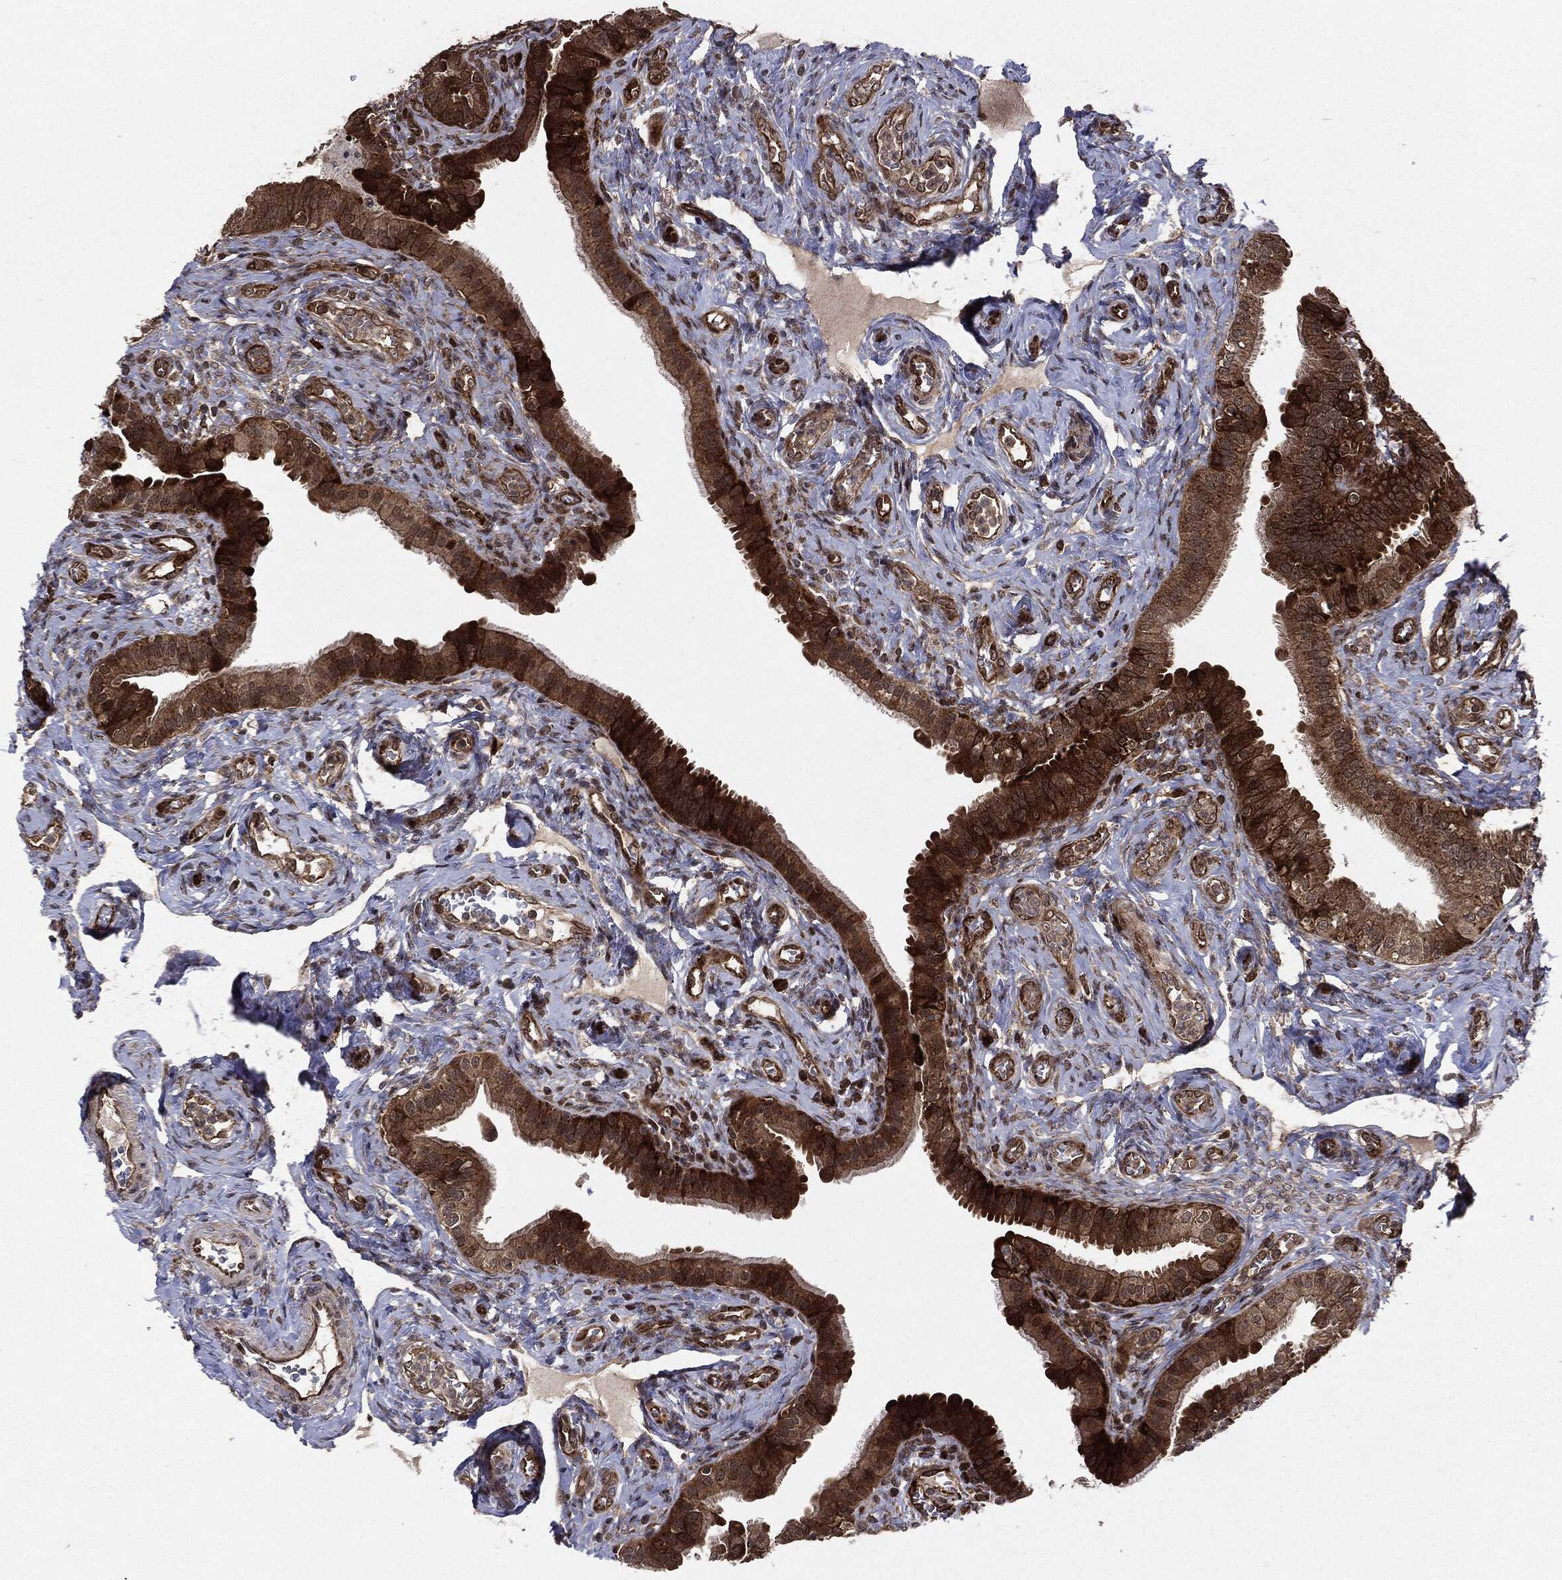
{"staining": {"intensity": "strong", "quantity": ">75%", "location": "cytoplasmic/membranous"}, "tissue": "fallopian tube", "cell_type": "Glandular cells", "image_type": "normal", "snomed": [{"axis": "morphology", "description": "Normal tissue, NOS"}, {"axis": "topography", "description": "Fallopian tube"}], "caption": "Fallopian tube stained with immunohistochemistry (IHC) exhibits strong cytoplasmic/membranous staining in about >75% of glandular cells.", "gene": "OTUB1", "patient": {"sex": "female", "age": 41}}